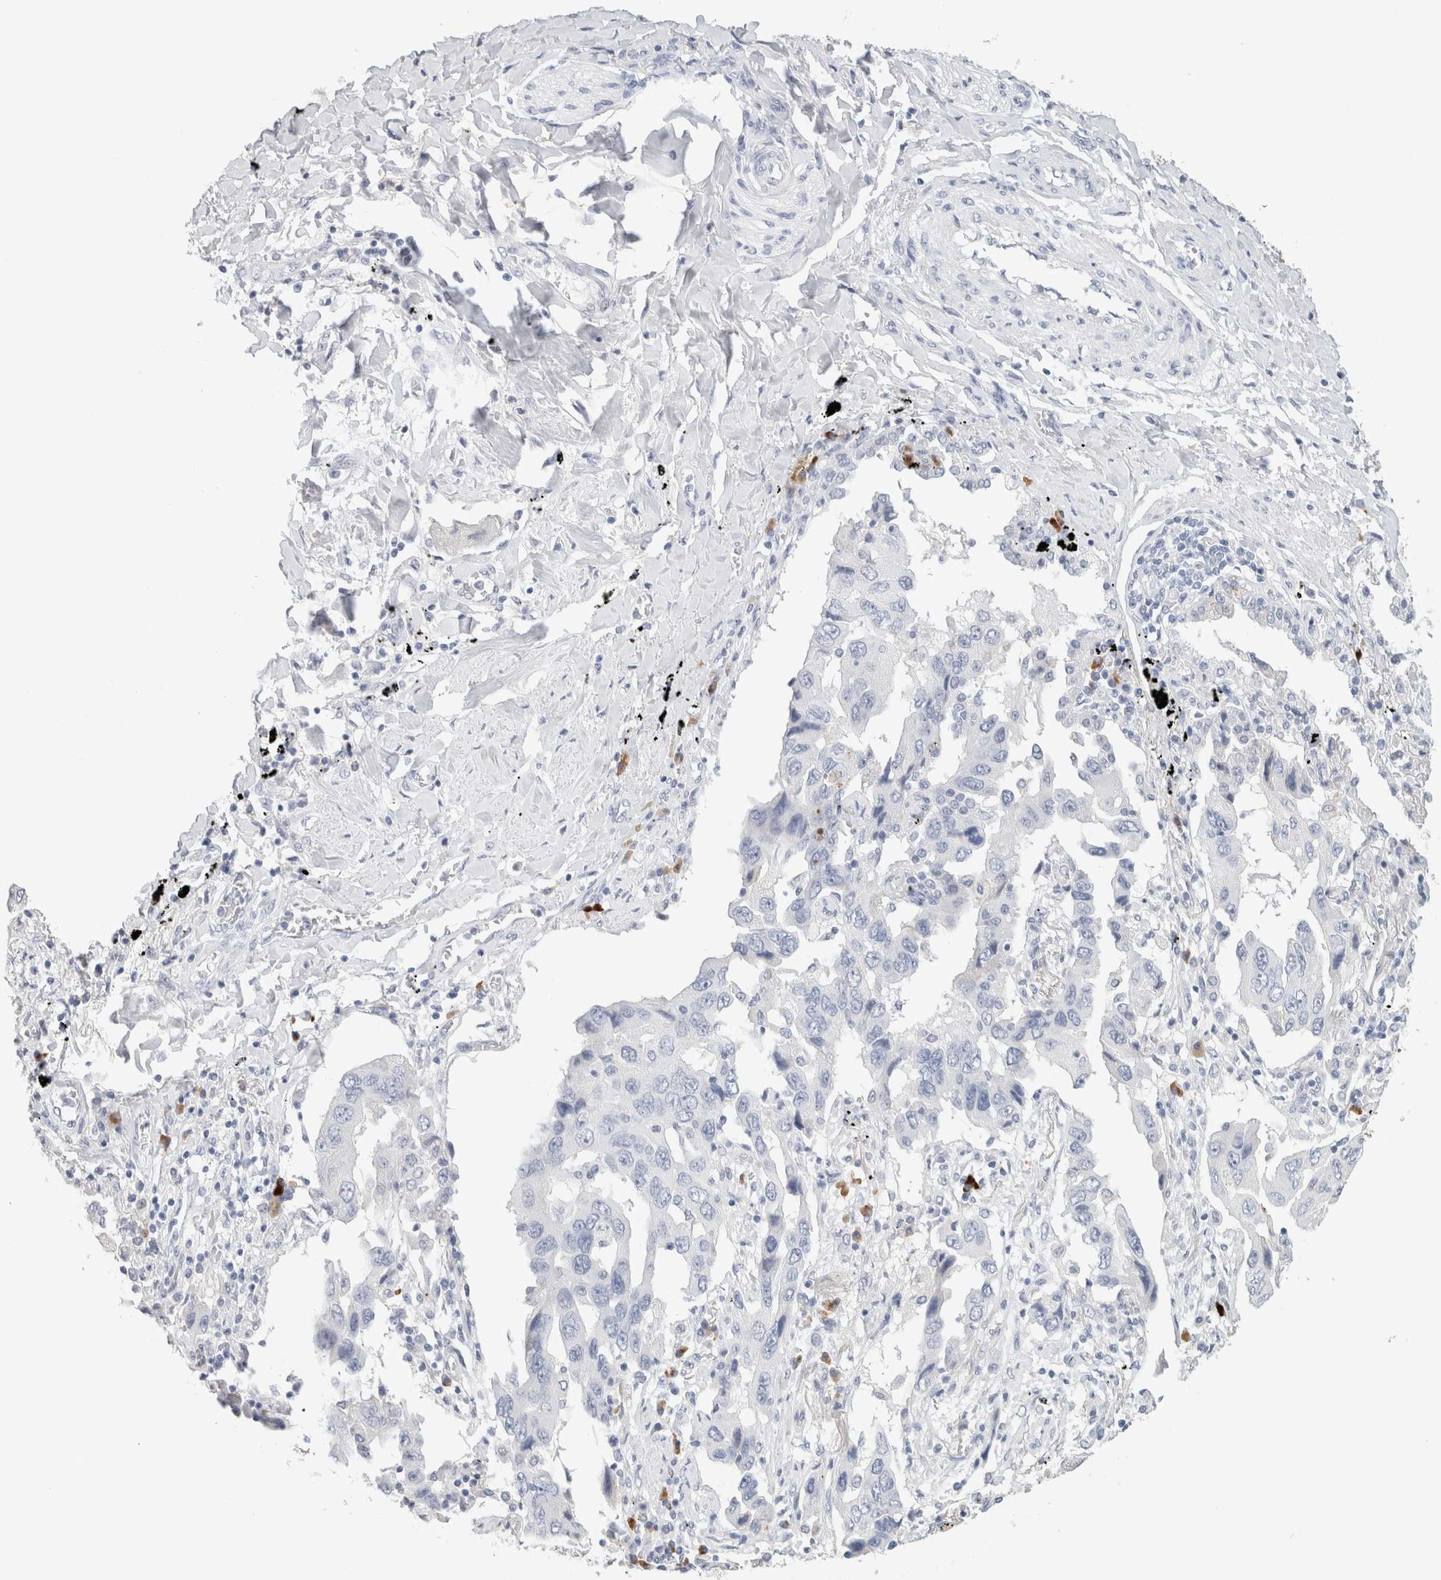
{"staining": {"intensity": "negative", "quantity": "none", "location": "none"}, "tissue": "lung cancer", "cell_type": "Tumor cells", "image_type": "cancer", "snomed": [{"axis": "morphology", "description": "Adenocarcinoma, NOS"}, {"axis": "topography", "description": "Lung"}], "caption": "Protein analysis of lung adenocarcinoma shows no significant staining in tumor cells.", "gene": "IL6", "patient": {"sex": "female", "age": 65}}